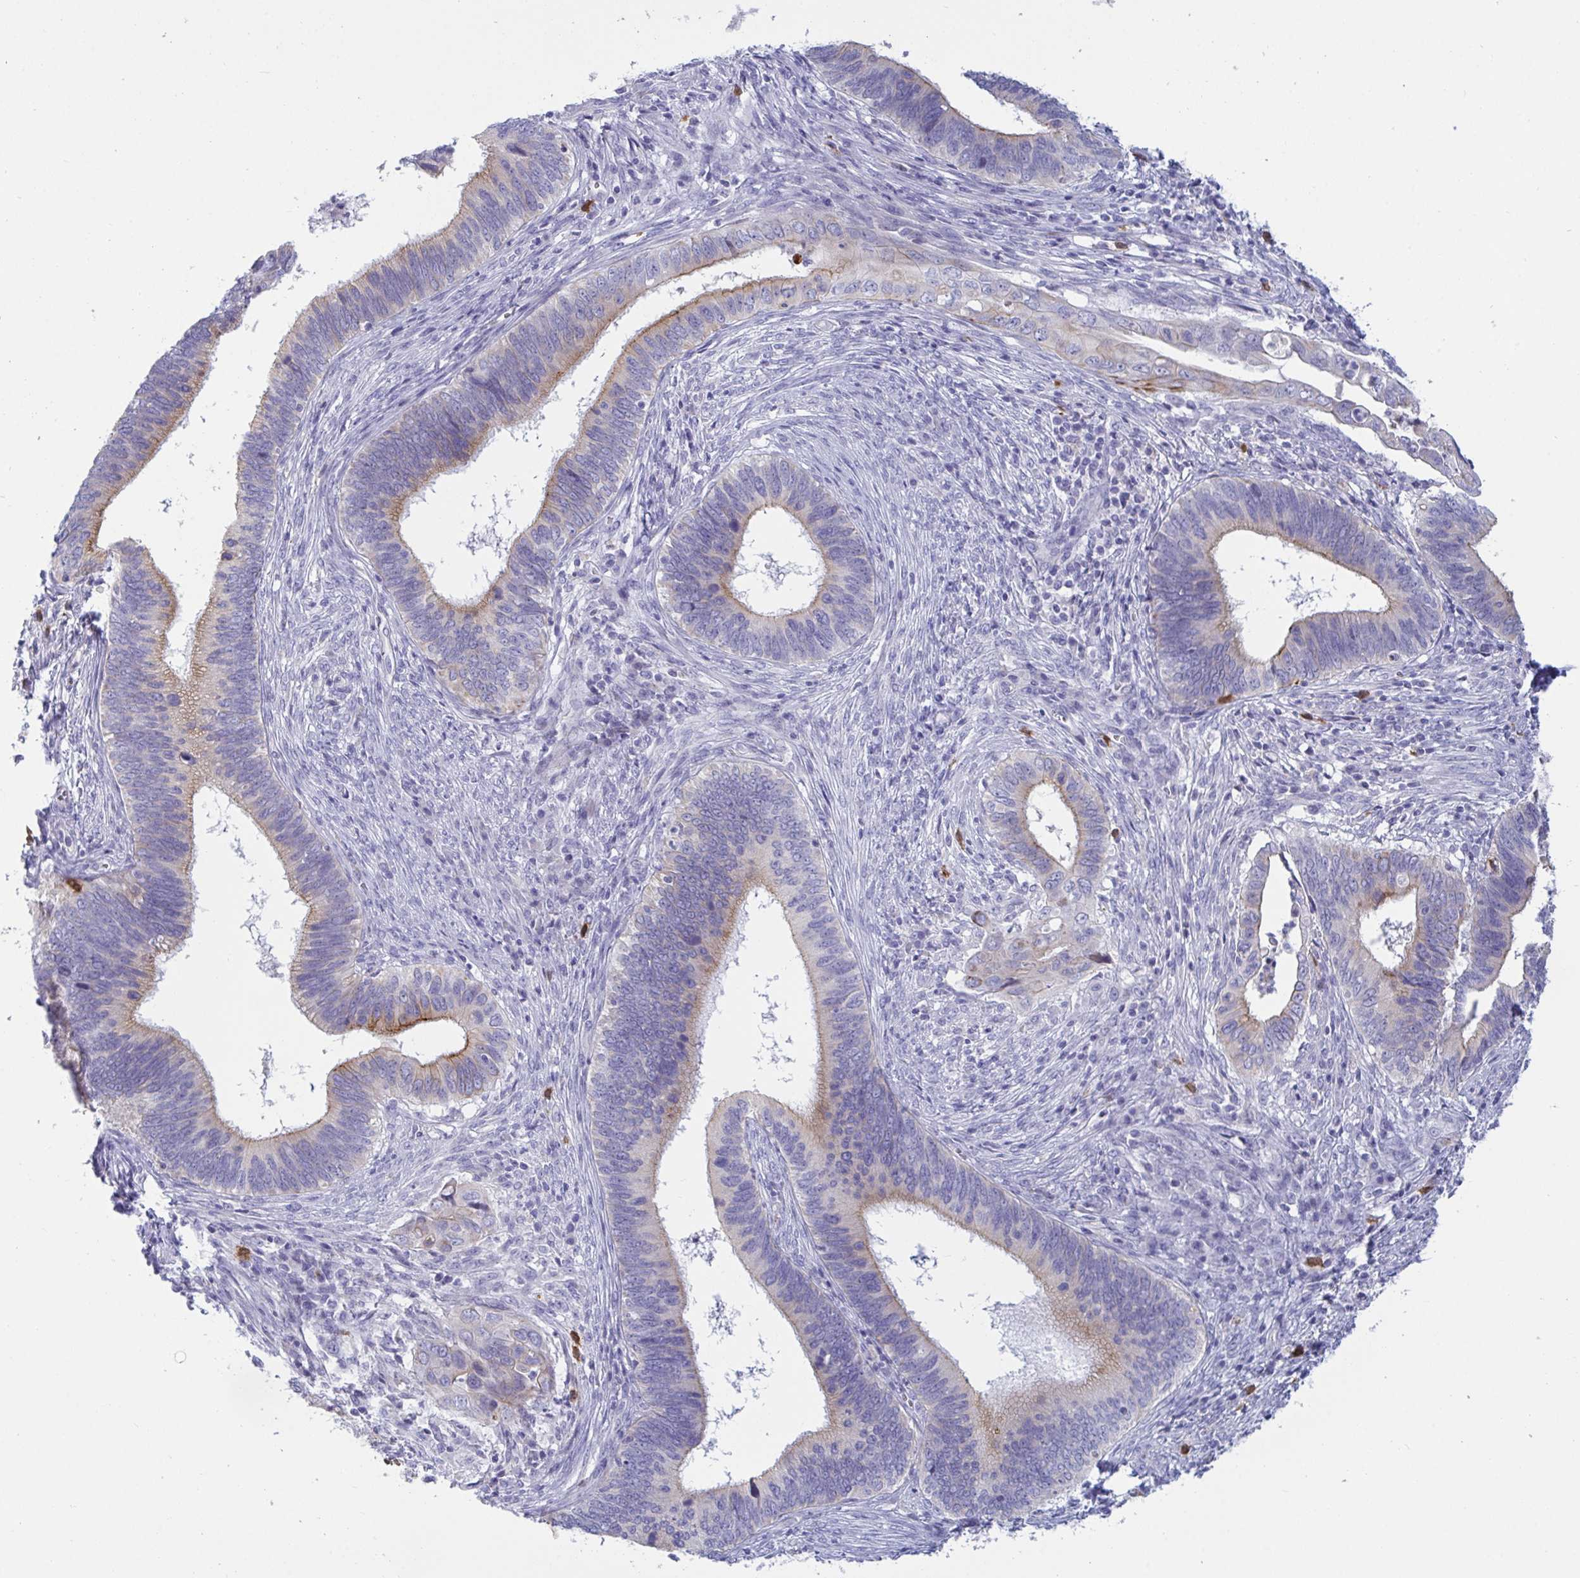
{"staining": {"intensity": "weak", "quantity": "<25%", "location": "cytoplasmic/membranous"}, "tissue": "cervical cancer", "cell_type": "Tumor cells", "image_type": "cancer", "snomed": [{"axis": "morphology", "description": "Adenocarcinoma, NOS"}, {"axis": "topography", "description": "Cervix"}], "caption": "Tumor cells show no significant expression in cervical cancer. The staining was performed using DAB to visualize the protein expression in brown, while the nuclei were stained in blue with hematoxylin (Magnification: 20x).", "gene": "TAS2R38", "patient": {"sex": "female", "age": 42}}